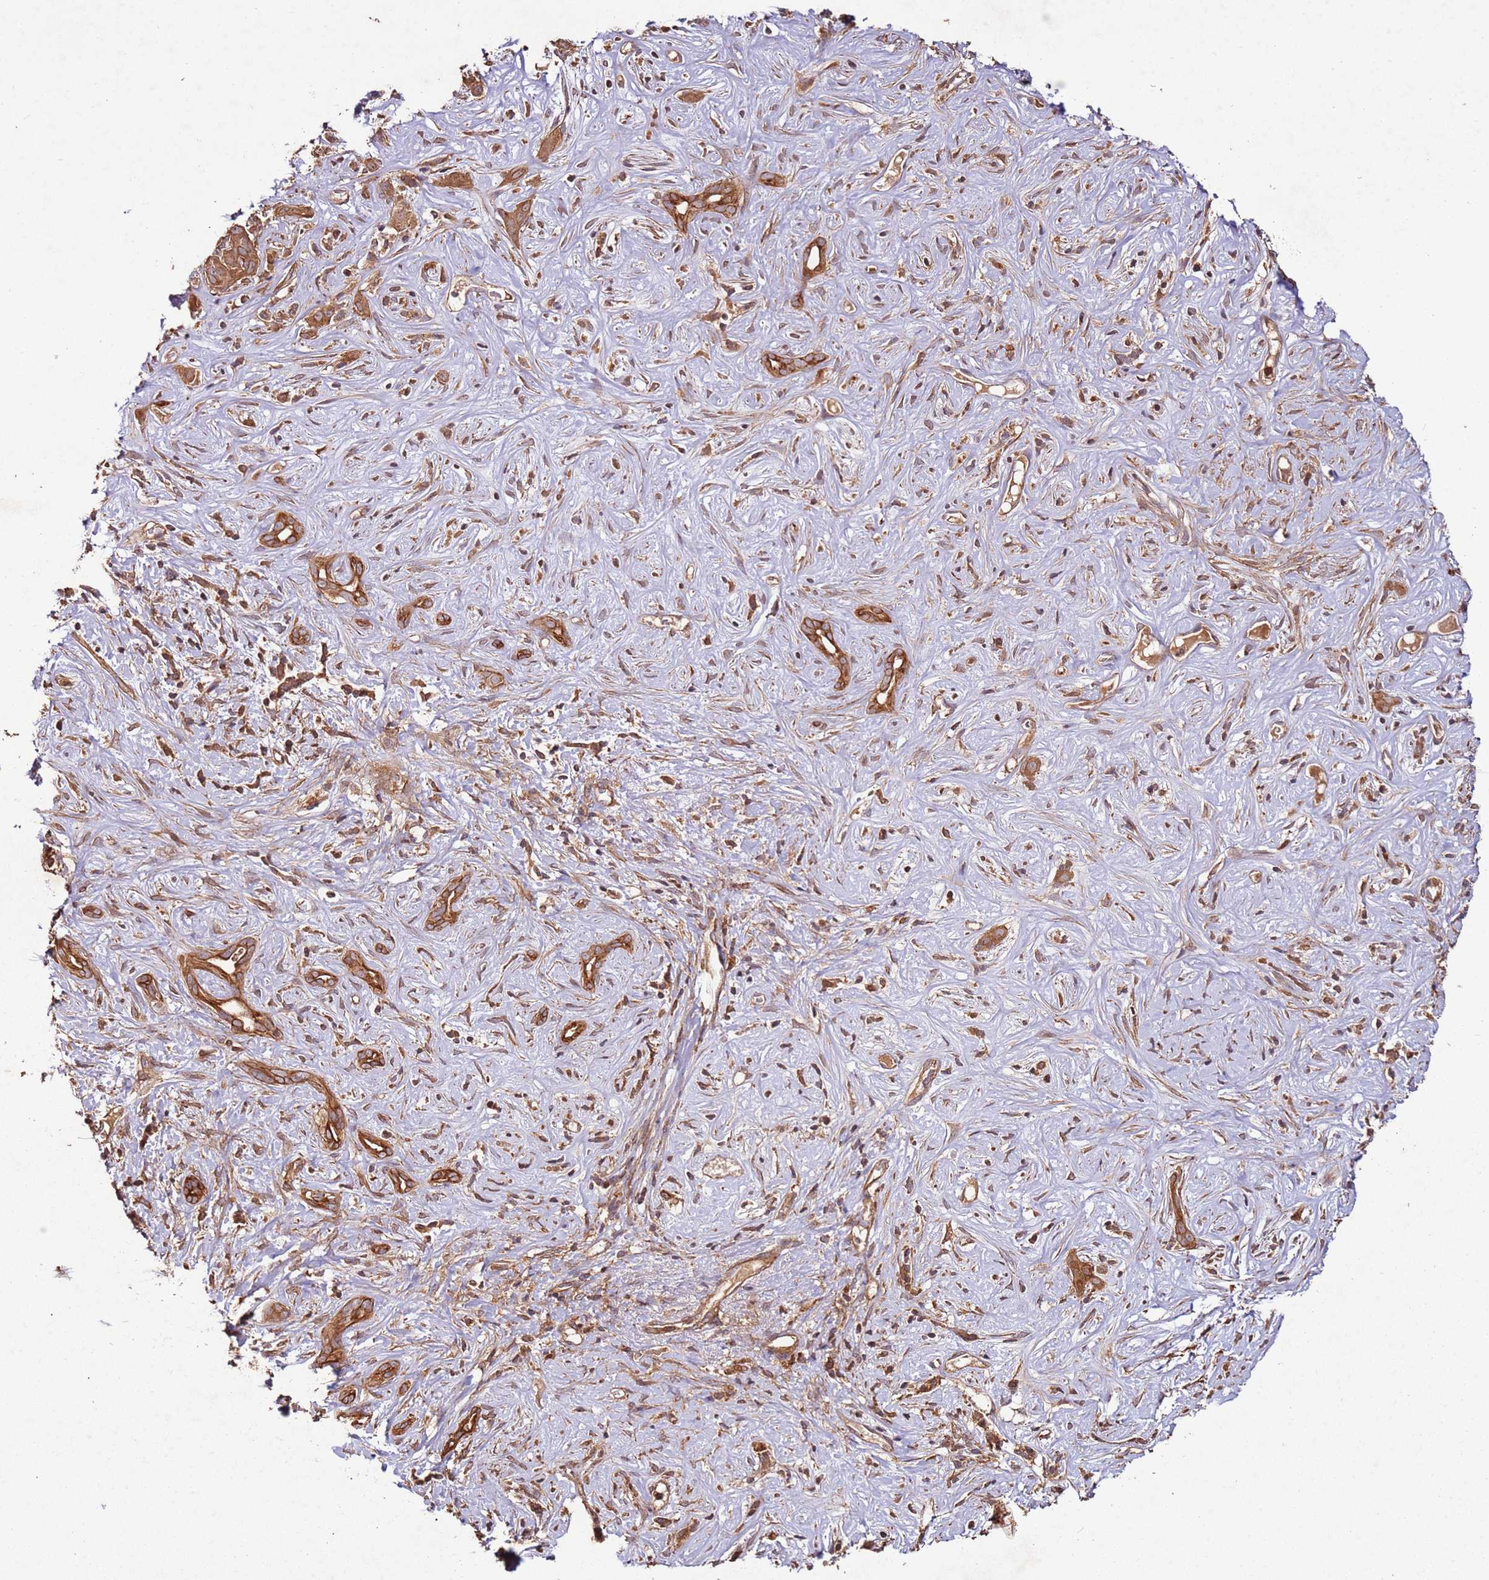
{"staining": {"intensity": "strong", "quantity": ">75%", "location": "cytoplasmic/membranous"}, "tissue": "liver cancer", "cell_type": "Tumor cells", "image_type": "cancer", "snomed": [{"axis": "morphology", "description": "Cholangiocarcinoma"}, {"axis": "topography", "description": "Liver"}], "caption": "Cholangiocarcinoma (liver) tissue displays strong cytoplasmic/membranous expression in about >75% of tumor cells, visualized by immunohistochemistry. The protein is shown in brown color, while the nuclei are stained blue.", "gene": "FAM186A", "patient": {"sex": "male", "age": 67}}